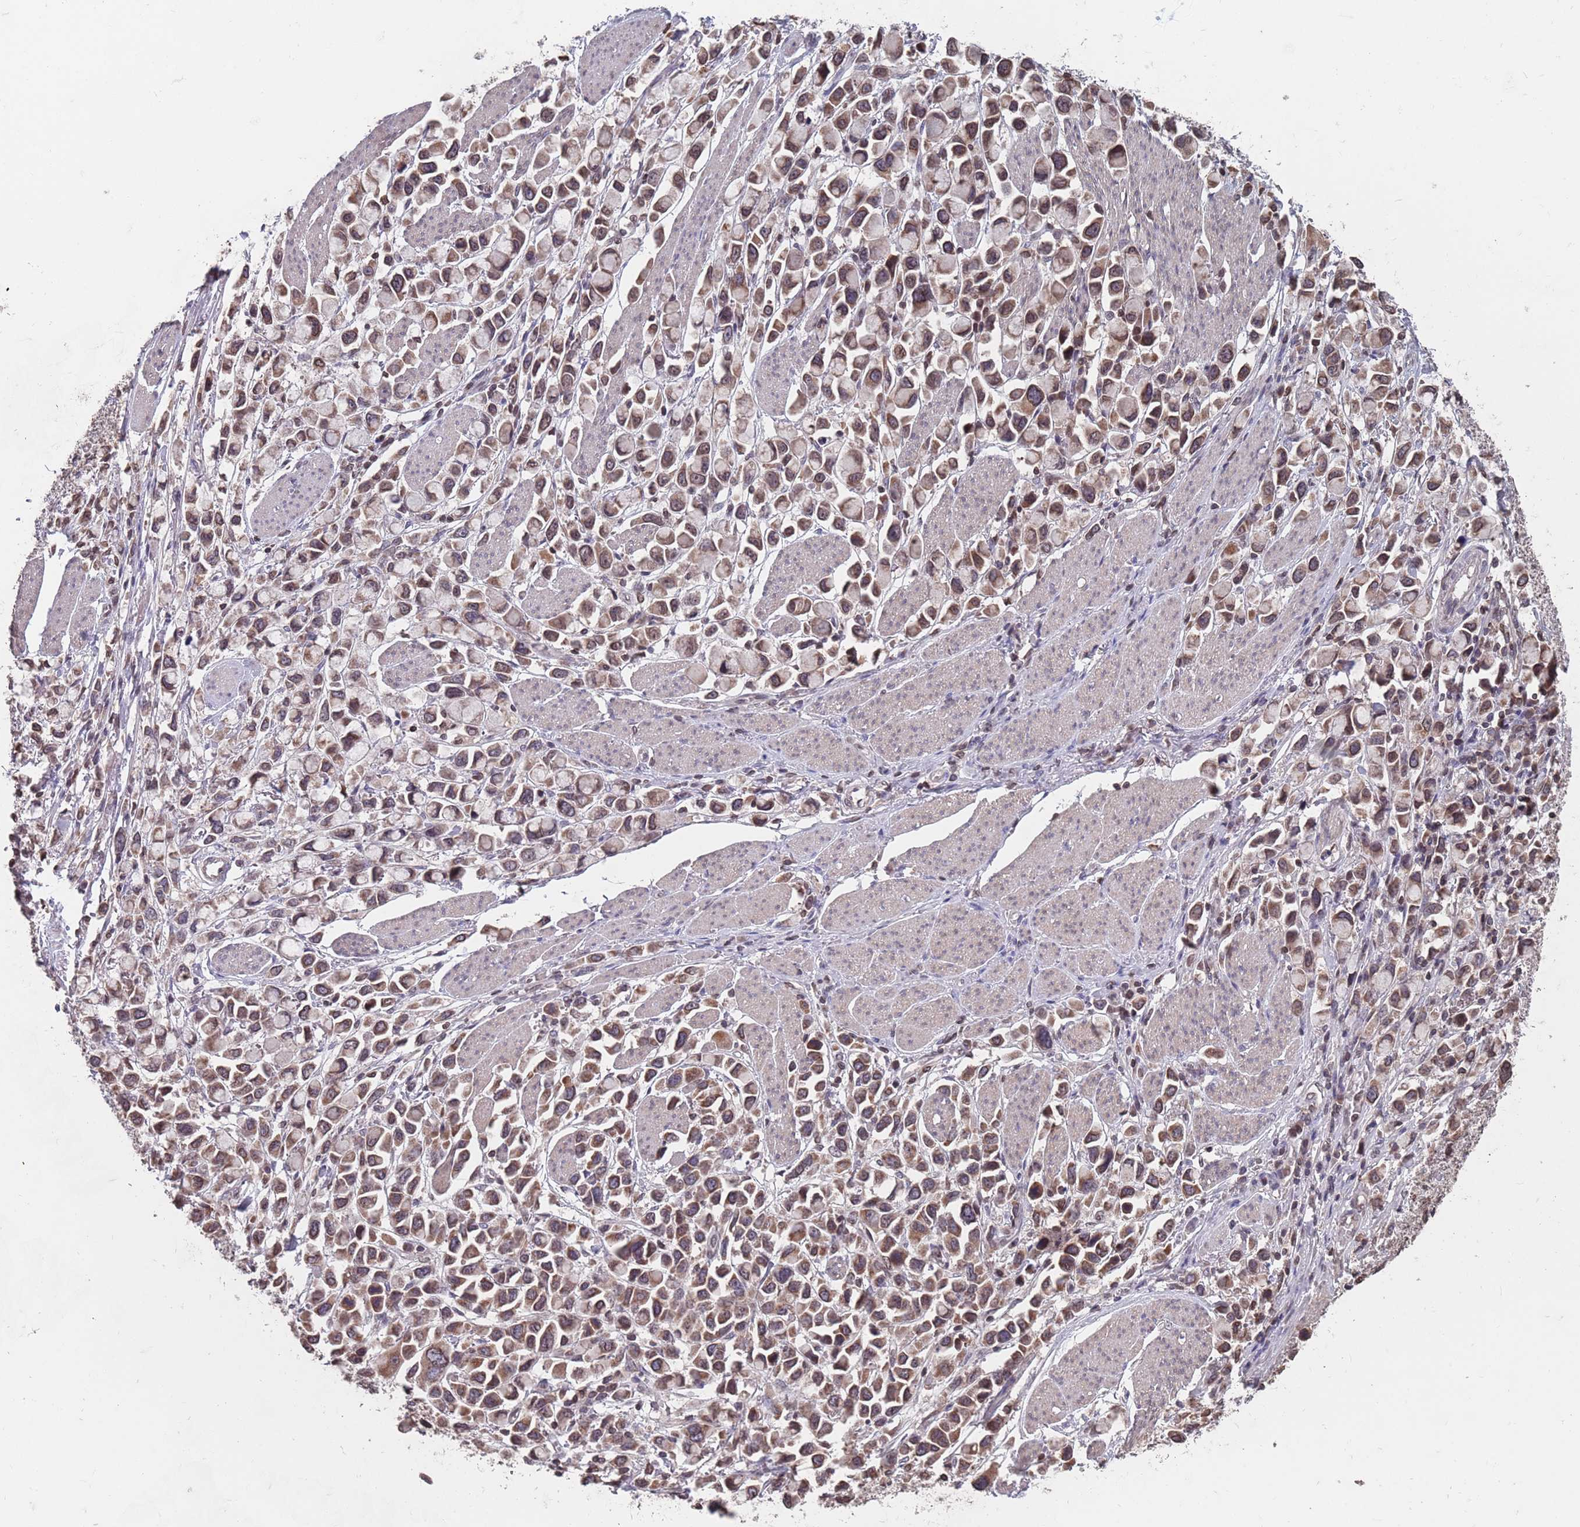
{"staining": {"intensity": "moderate", "quantity": ">75%", "location": "cytoplasmic/membranous,nuclear"}, "tissue": "stomach cancer", "cell_type": "Tumor cells", "image_type": "cancer", "snomed": [{"axis": "morphology", "description": "Adenocarcinoma, NOS"}, {"axis": "topography", "description": "Stomach"}], "caption": "Human stomach adenocarcinoma stained with a brown dye displays moderate cytoplasmic/membranous and nuclear positive staining in about >75% of tumor cells.", "gene": "SDHAF3", "patient": {"sex": "female", "age": 81}}